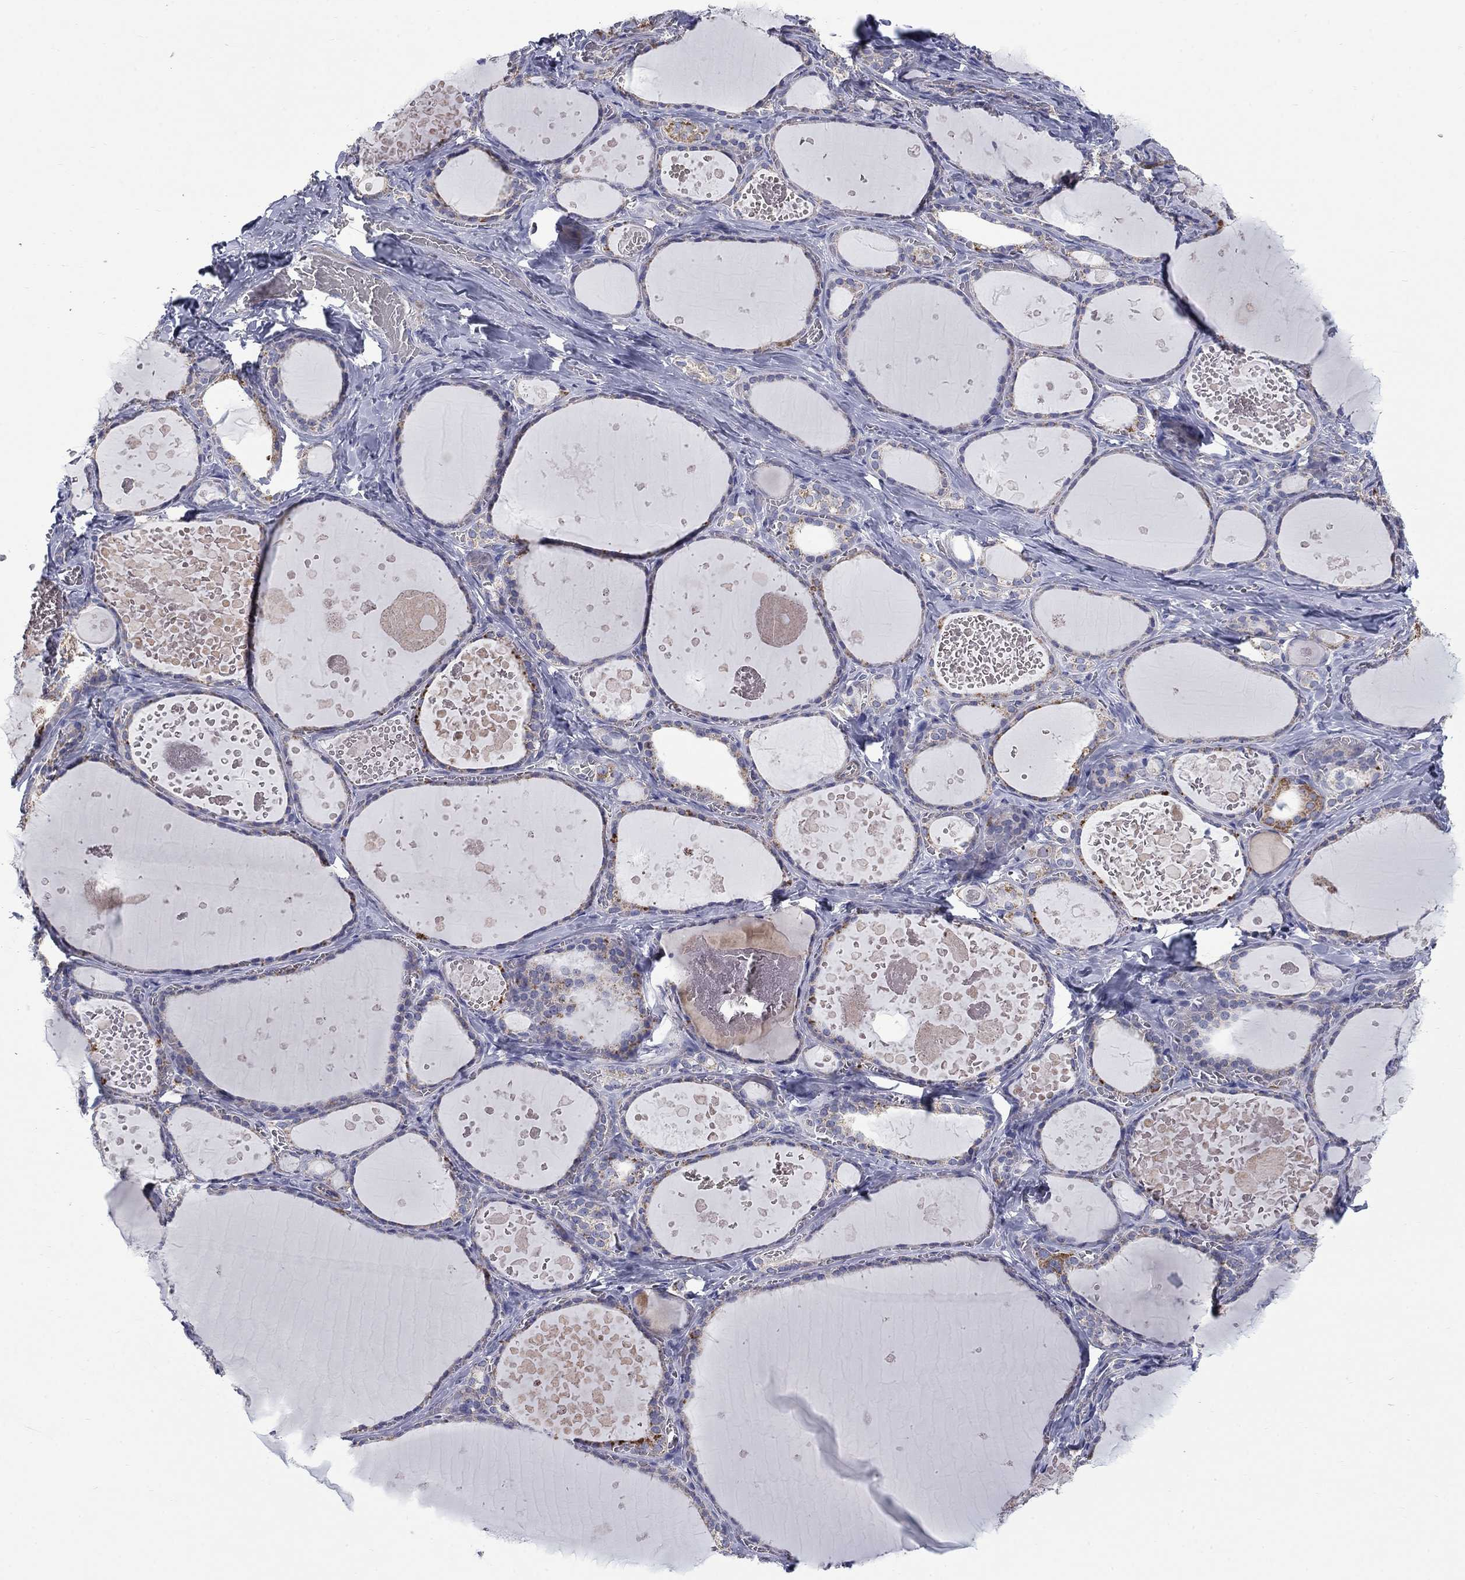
{"staining": {"intensity": "negative", "quantity": "none", "location": "none"}, "tissue": "thyroid gland", "cell_type": "Glandular cells", "image_type": "normal", "snomed": [{"axis": "morphology", "description": "Normal tissue, NOS"}, {"axis": "topography", "description": "Thyroid gland"}], "caption": "Human thyroid gland stained for a protein using immunohistochemistry (IHC) displays no staining in glandular cells.", "gene": "FRK", "patient": {"sex": "female", "age": 56}}